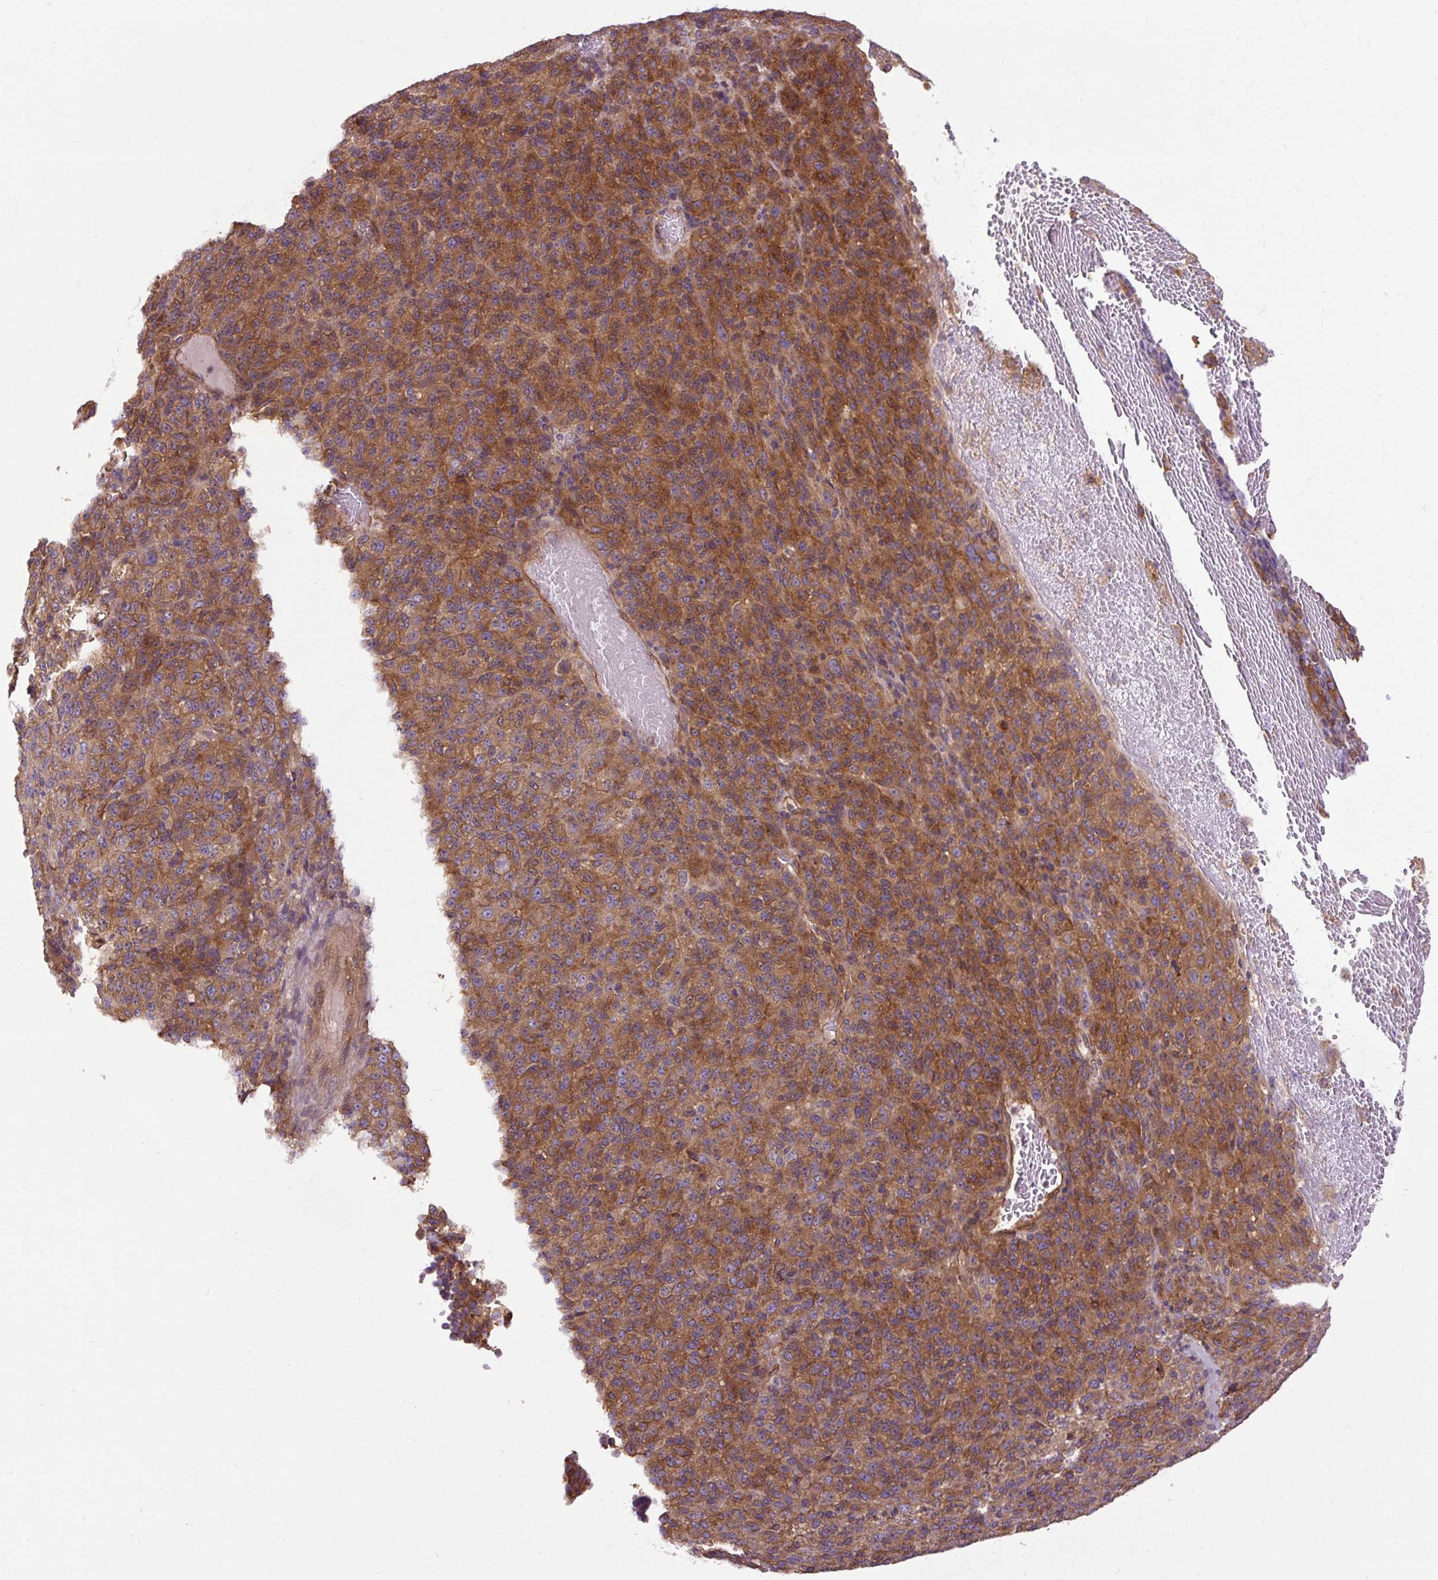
{"staining": {"intensity": "strong", "quantity": ">75%", "location": "cytoplasmic/membranous"}, "tissue": "melanoma", "cell_type": "Tumor cells", "image_type": "cancer", "snomed": [{"axis": "morphology", "description": "Malignant melanoma, Metastatic site"}, {"axis": "topography", "description": "Brain"}], "caption": "Immunohistochemical staining of human melanoma exhibits strong cytoplasmic/membranous protein staining in approximately >75% of tumor cells.", "gene": "CCDC93", "patient": {"sex": "female", "age": 56}}